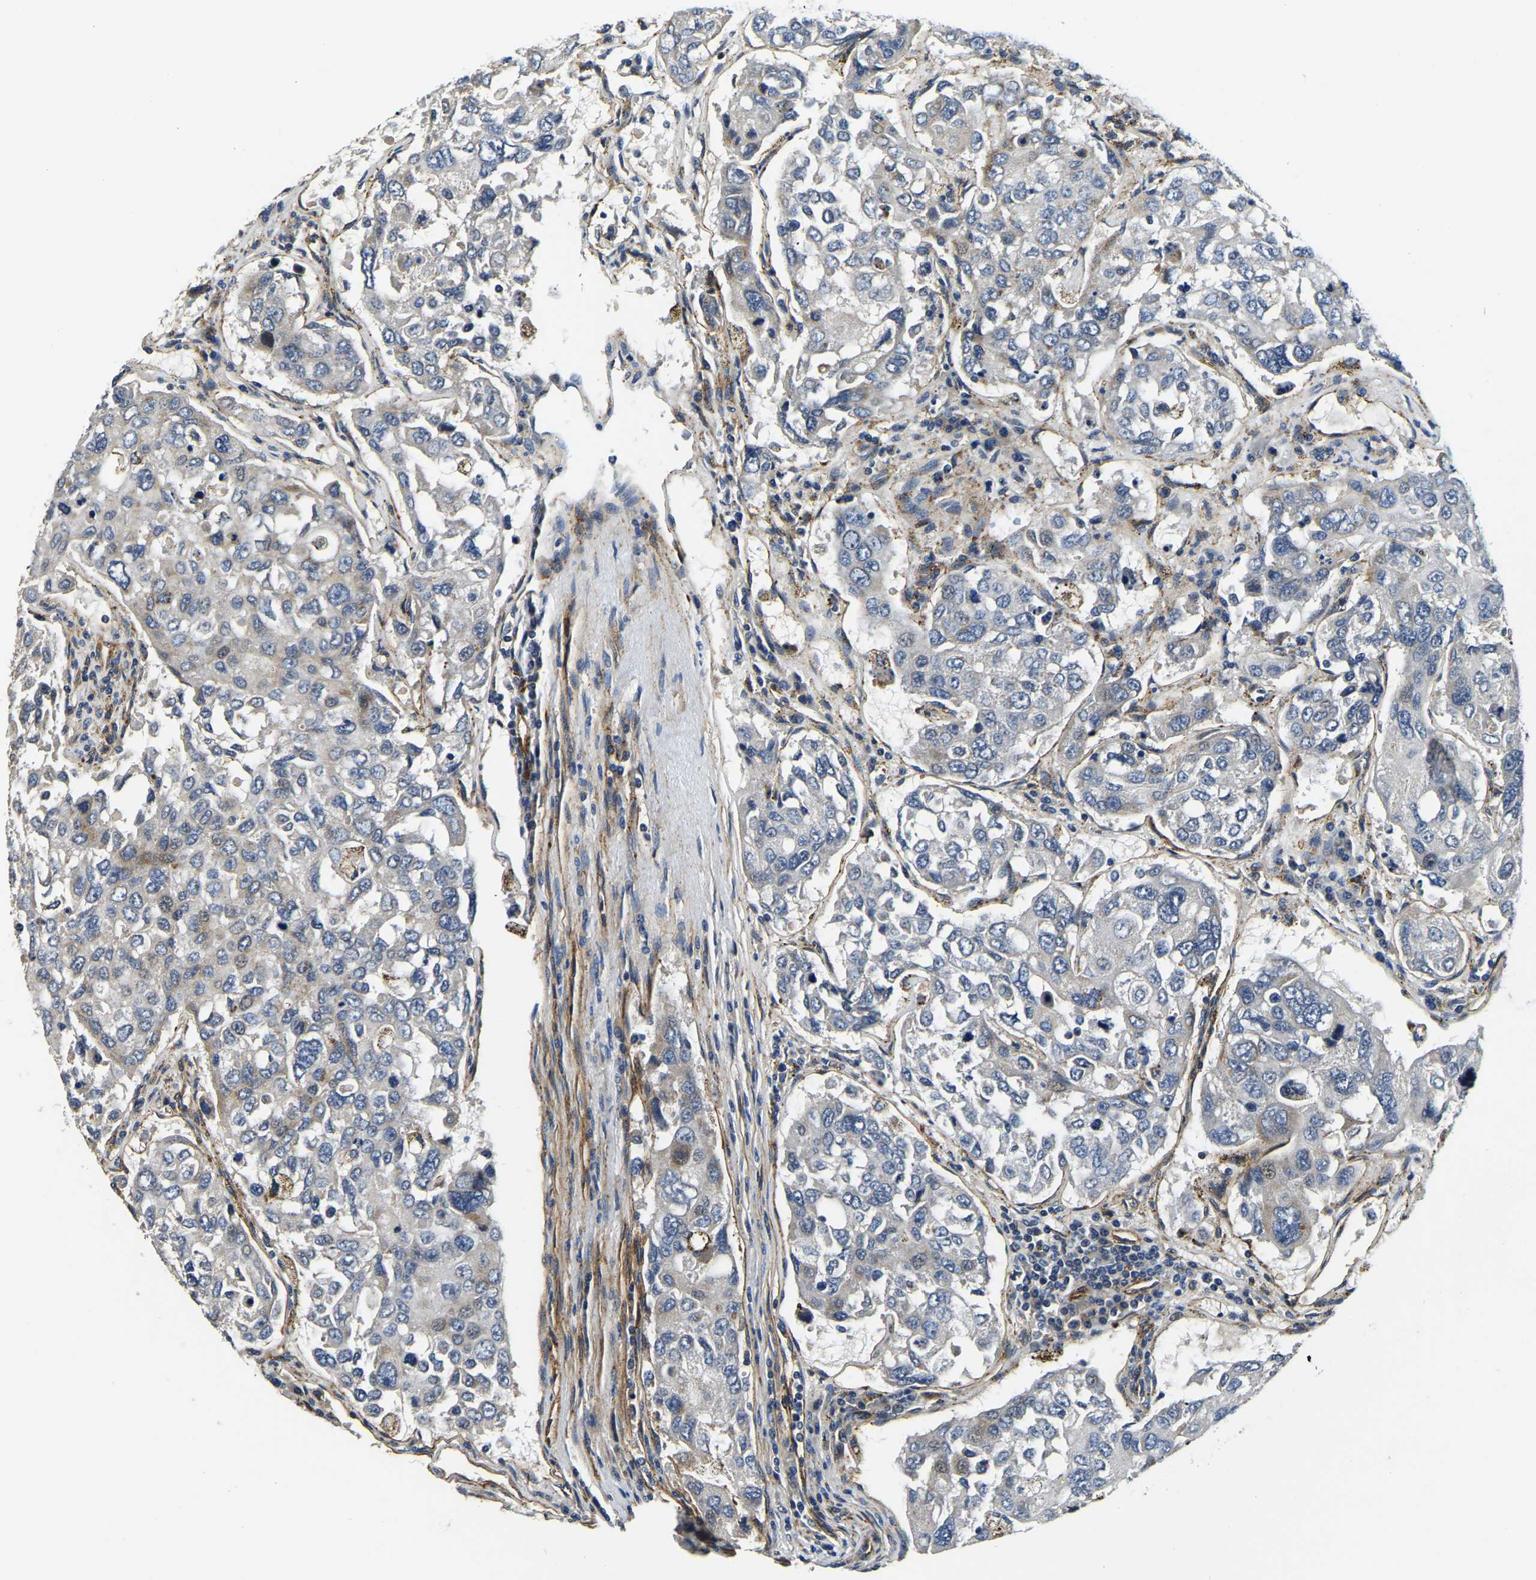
{"staining": {"intensity": "weak", "quantity": "<25%", "location": "cytoplasmic/membranous"}, "tissue": "urothelial cancer", "cell_type": "Tumor cells", "image_type": "cancer", "snomed": [{"axis": "morphology", "description": "Urothelial carcinoma, High grade"}, {"axis": "topography", "description": "Lymph node"}, {"axis": "topography", "description": "Urinary bladder"}], "caption": "This image is of urothelial cancer stained with immunohistochemistry to label a protein in brown with the nuclei are counter-stained blue. There is no staining in tumor cells.", "gene": "RNF39", "patient": {"sex": "male", "age": 51}}